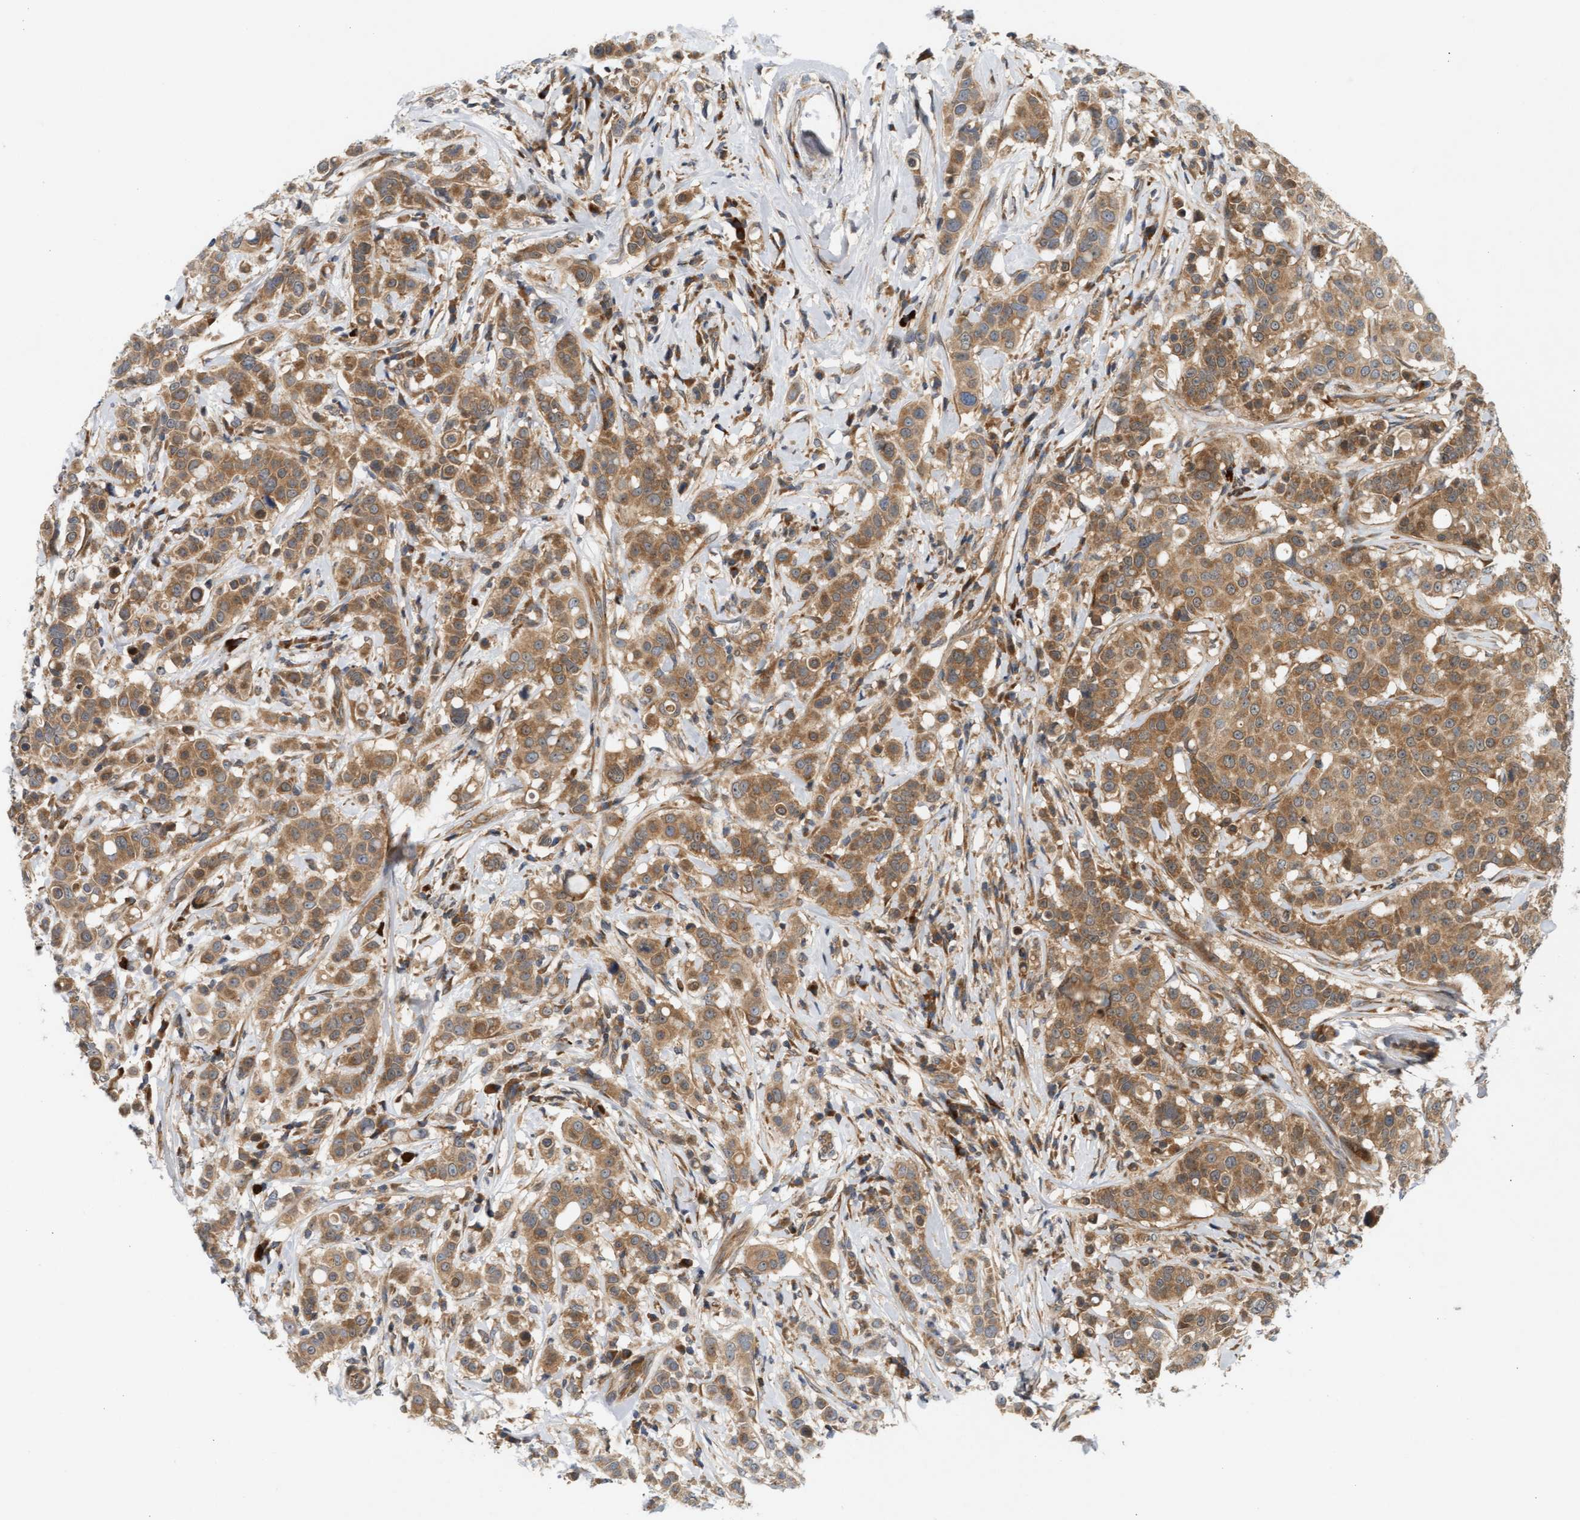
{"staining": {"intensity": "moderate", "quantity": ">75%", "location": "cytoplasmic/membranous"}, "tissue": "breast cancer", "cell_type": "Tumor cells", "image_type": "cancer", "snomed": [{"axis": "morphology", "description": "Duct carcinoma"}, {"axis": "topography", "description": "Breast"}], "caption": "IHC photomicrograph of breast cancer (invasive ductal carcinoma) stained for a protein (brown), which reveals medium levels of moderate cytoplasmic/membranous positivity in approximately >75% of tumor cells.", "gene": "BAHCC1", "patient": {"sex": "female", "age": 27}}